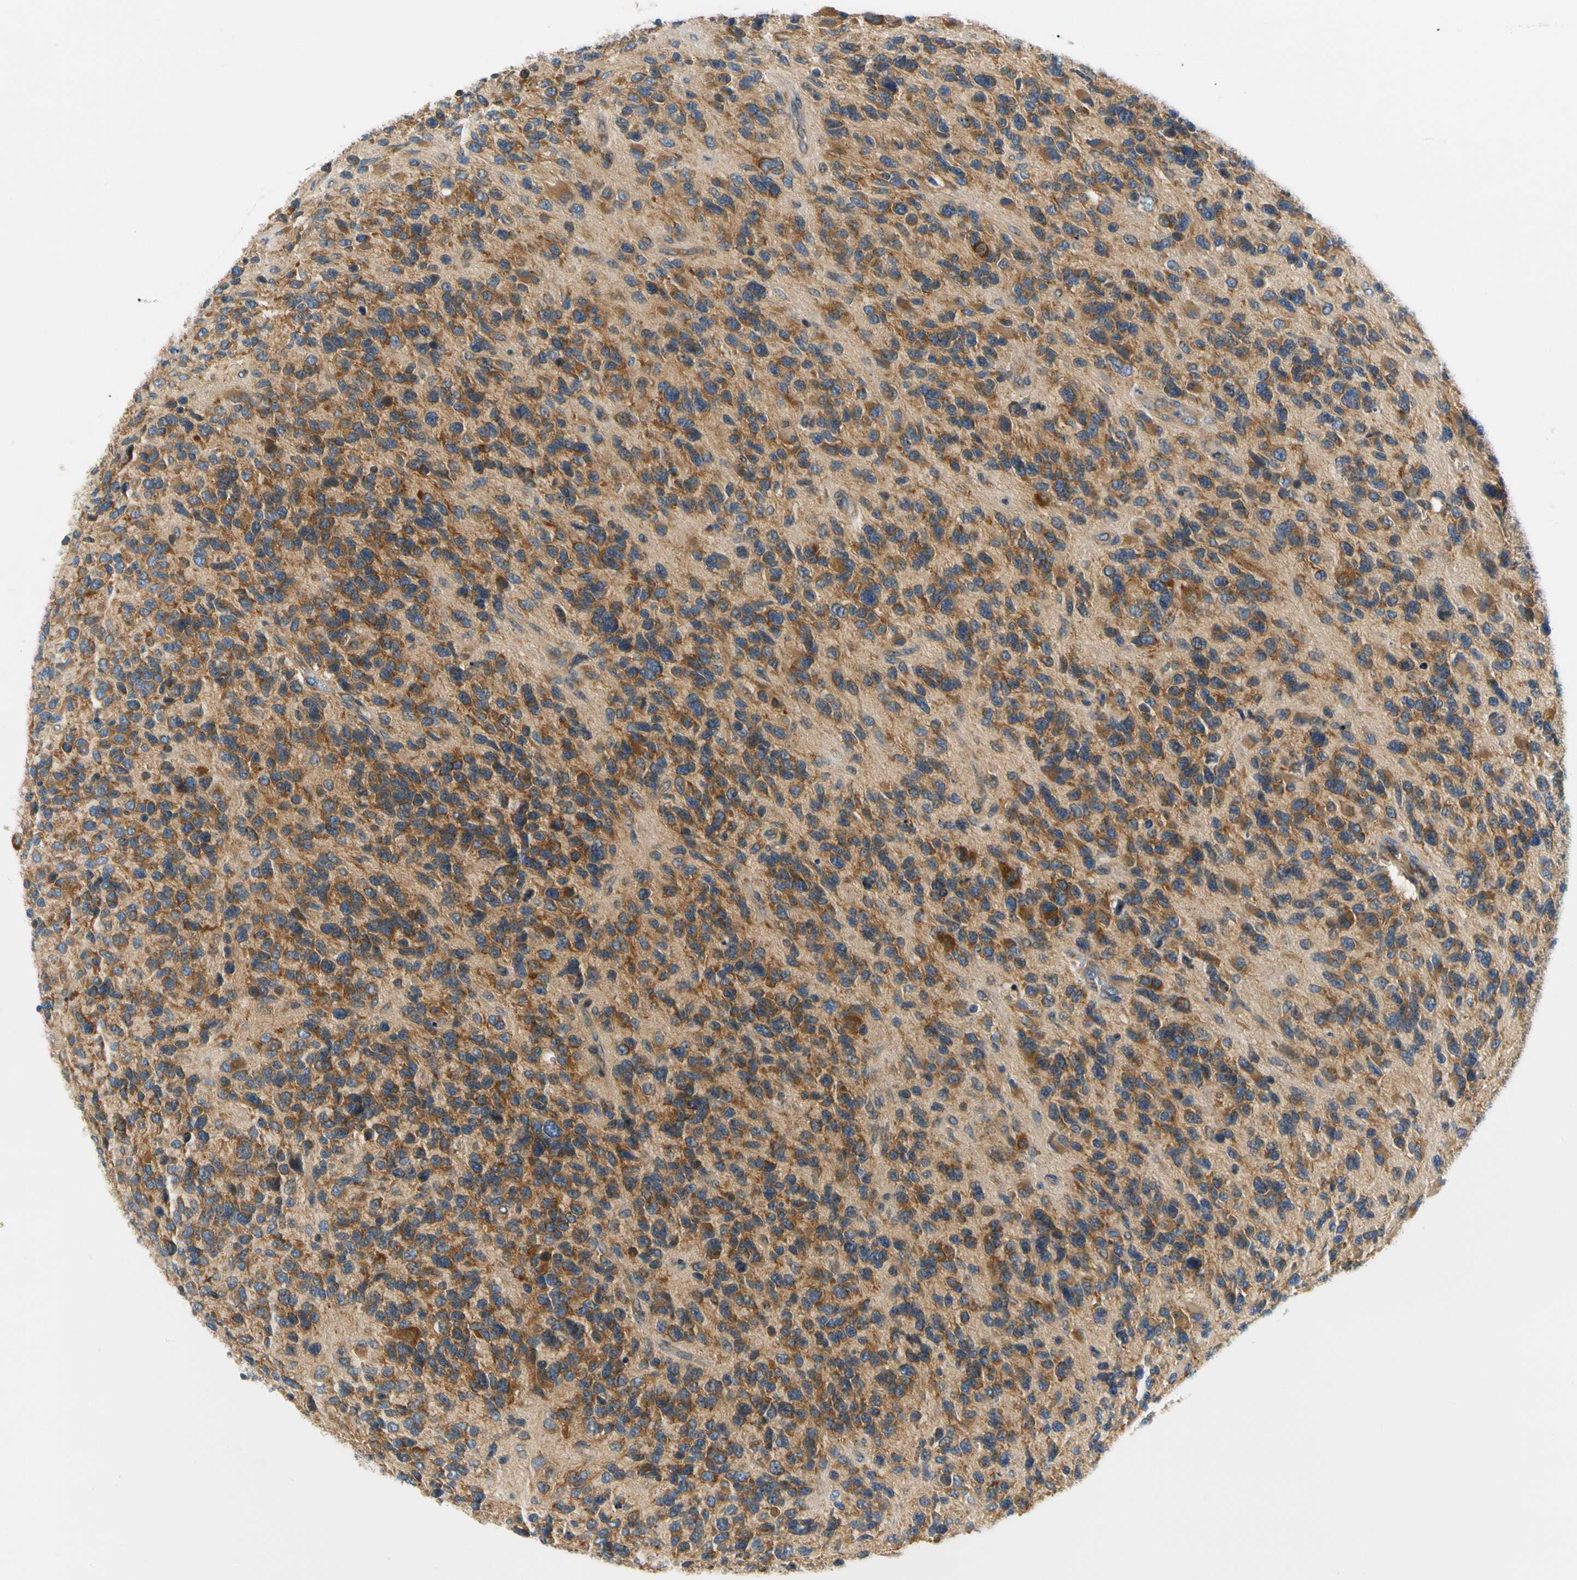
{"staining": {"intensity": "moderate", "quantity": ">75%", "location": "cytoplasmic/membranous"}, "tissue": "glioma", "cell_type": "Tumor cells", "image_type": "cancer", "snomed": [{"axis": "morphology", "description": "Glioma, malignant, High grade"}, {"axis": "topography", "description": "Brain"}], "caption": "Glioma tissue shows moderate cytoplasmic/membranous positivity in about >75% of tumor cells, visualized by immunohistochemistry.", "gene": "LRRC47", "patient": {"sex": "female", "age": 58}}